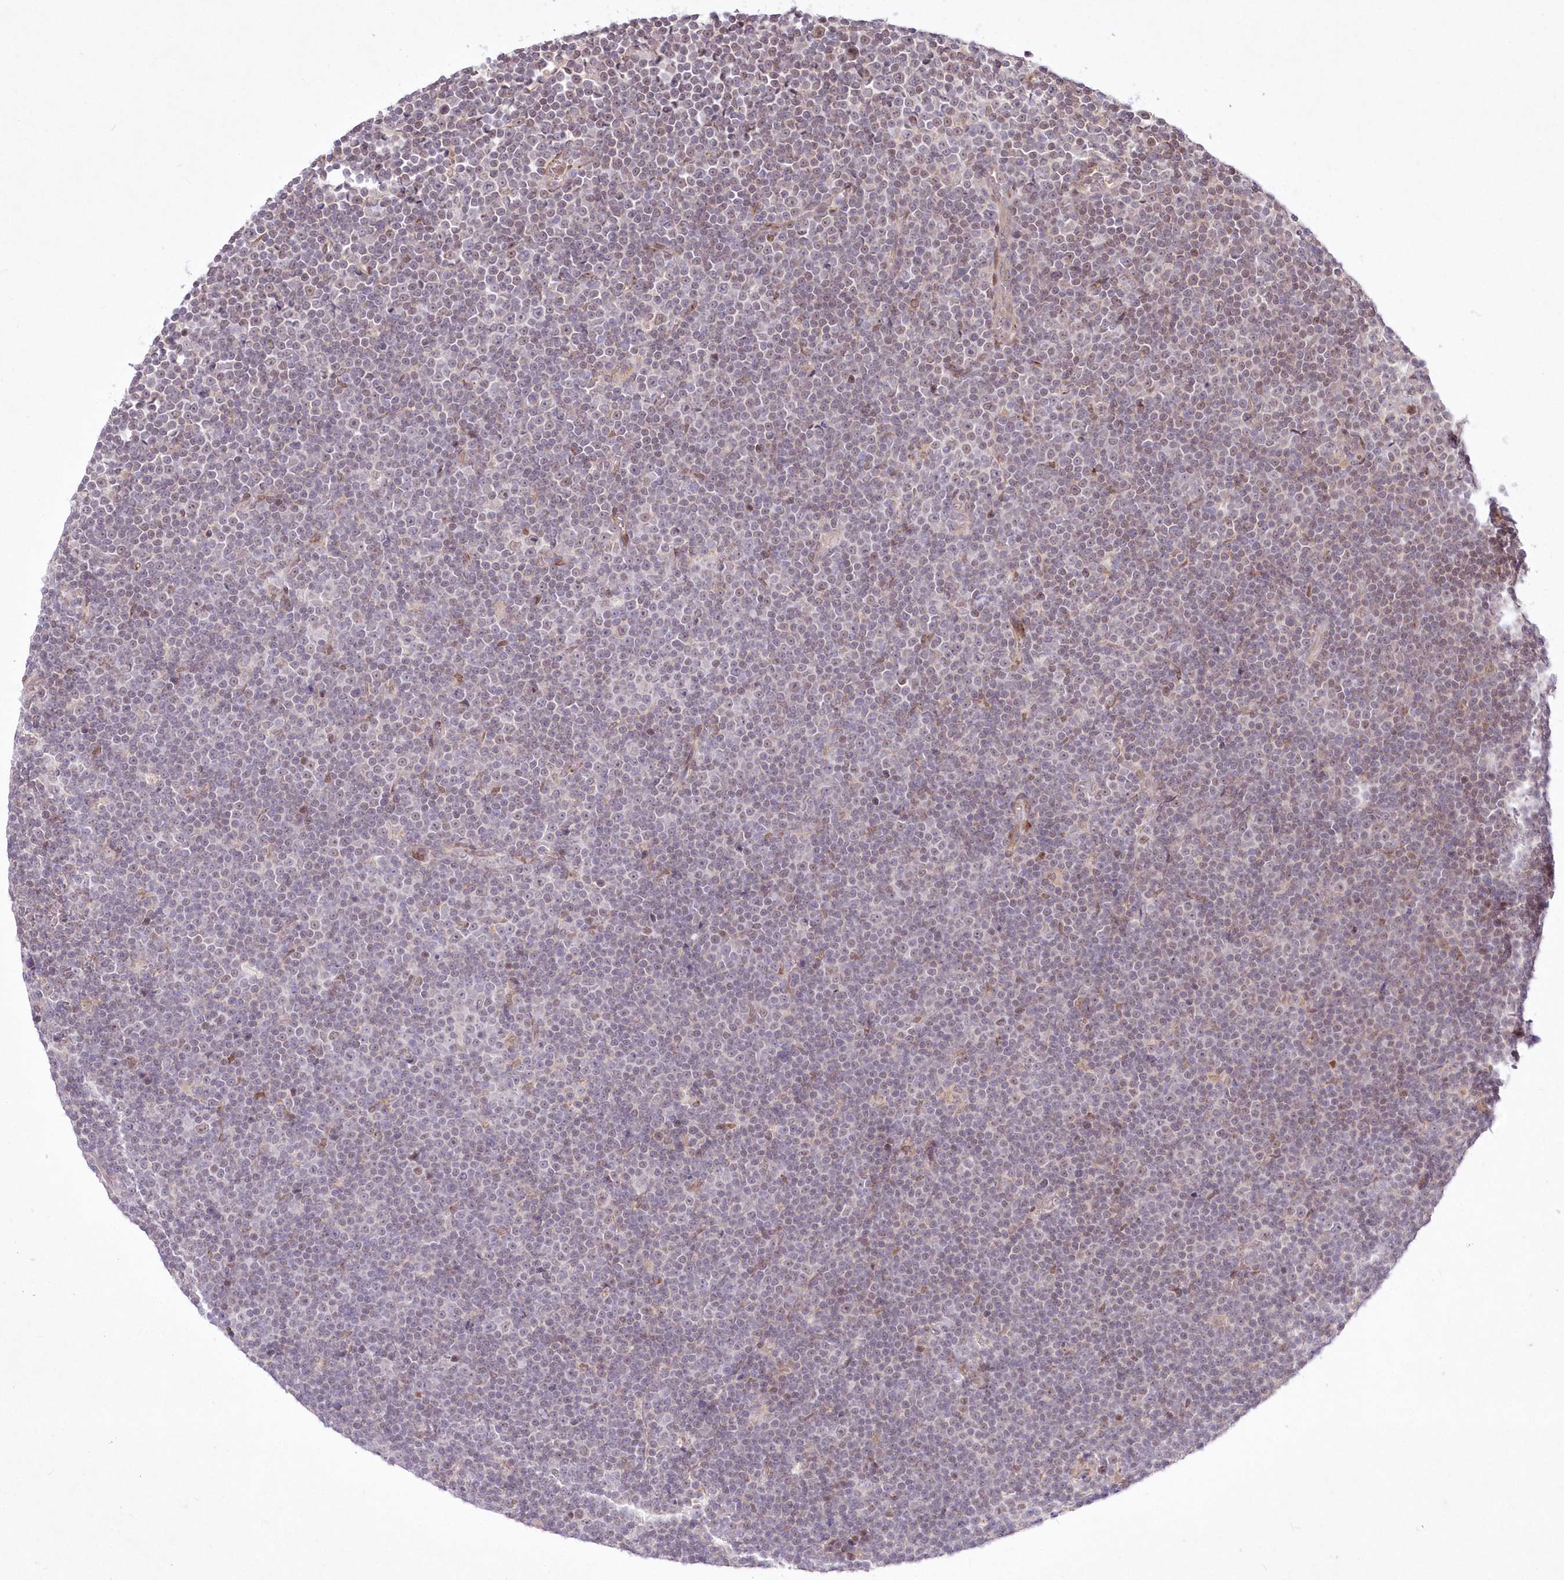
{"staining": {"intensity": "weak", "quantity": "<25%", "location": "nuclear"}, "tissue": "lymphoma", "cell_type": "Tumor cells", "image_type": "cancer", "snomed": [{"axis": "morphology", "description": "Malignant lymphoma, non-Hodgkin's type, Low grade"}, {"axis": "topography", "description": "Lymph node"}], "caption": "Immunohistochemistry of human lymphoma exhibits no staining in tumor cells.", "gene": "LDB1", "patient": {"sex": "female", "age": 67}}